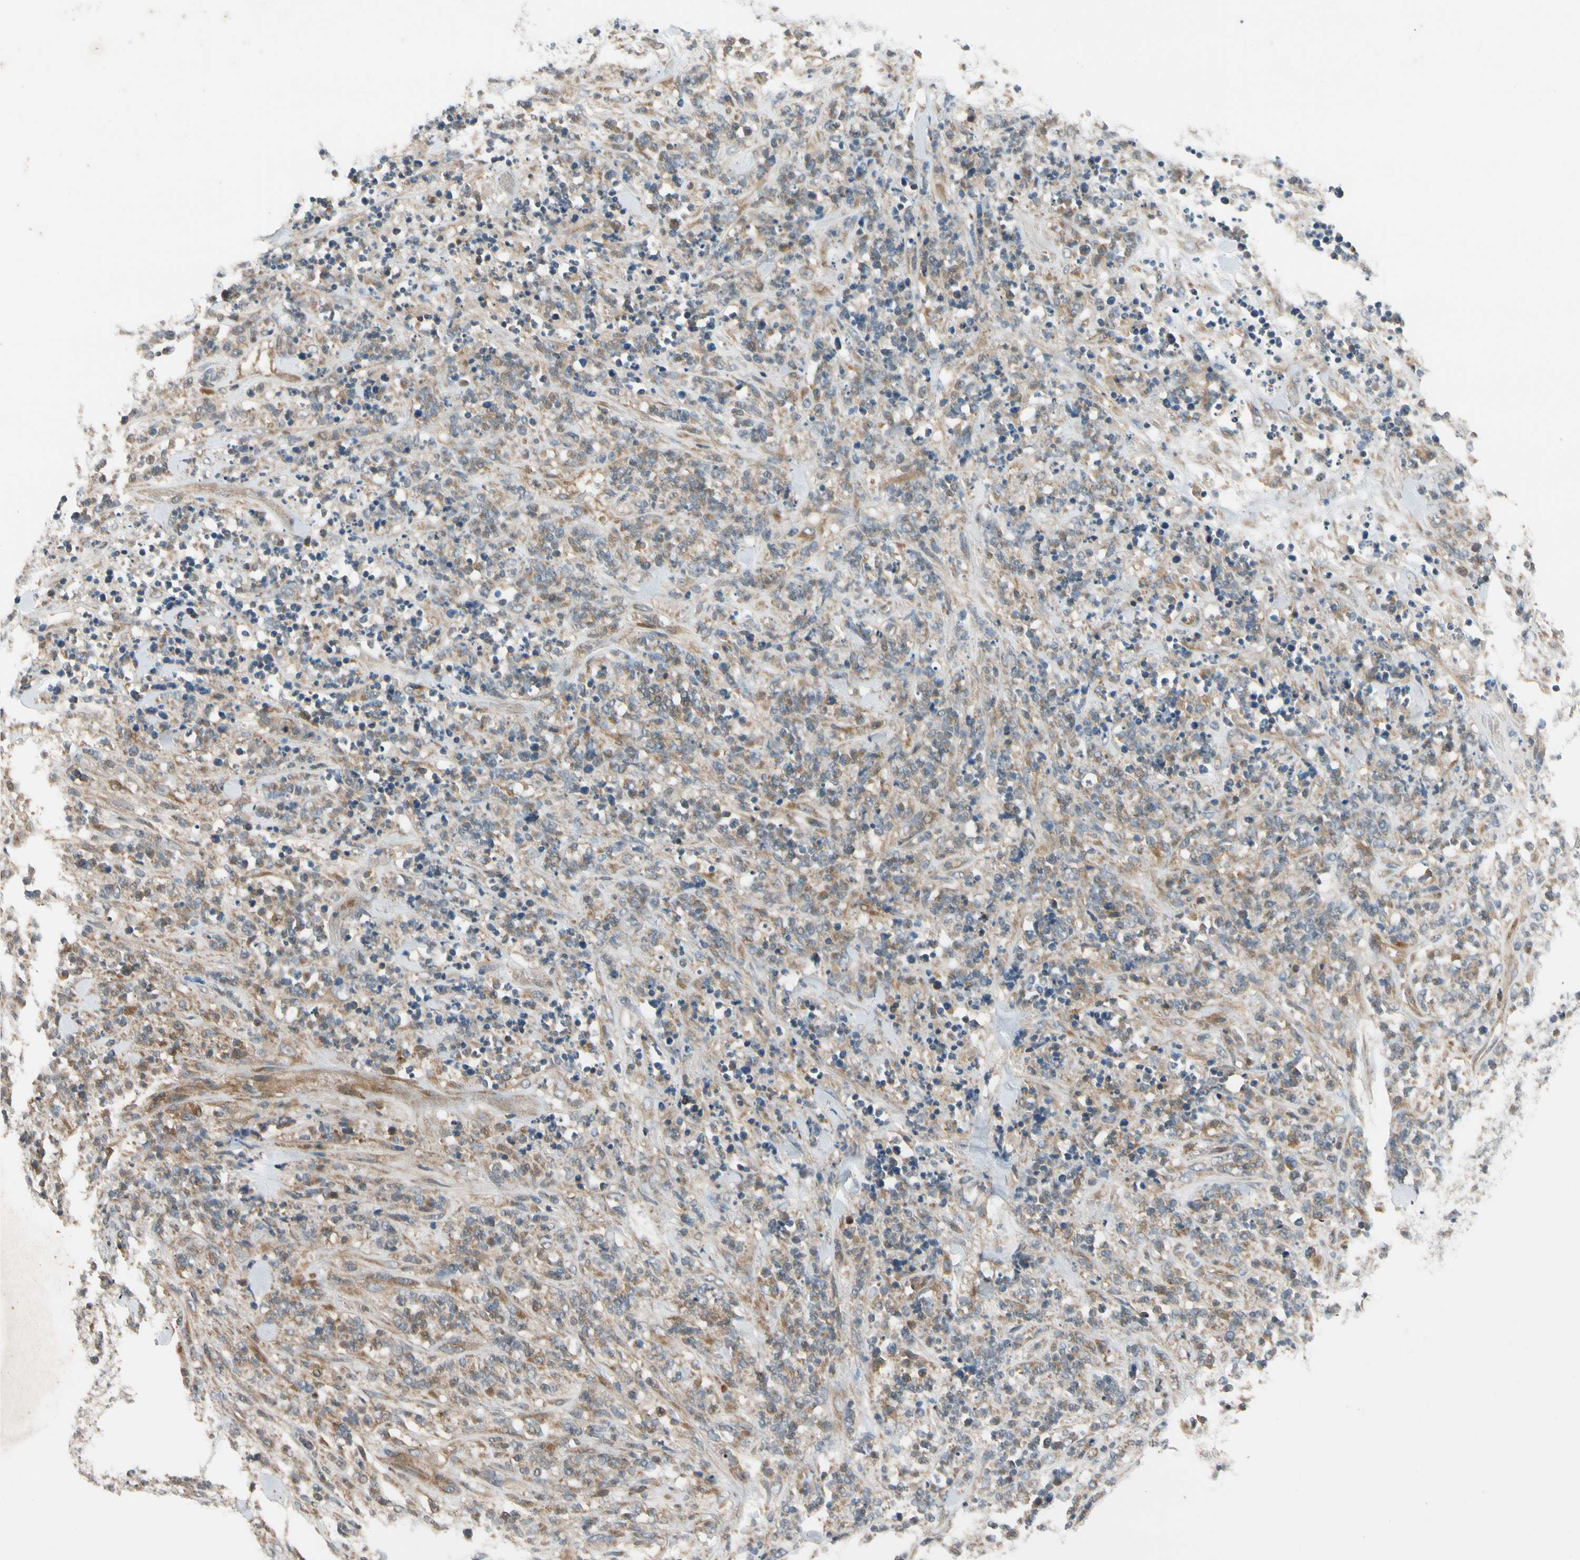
{"staining": {"intensity": "weak", "quantity": "25%-75%", "location": "cytoplasmic/membranous"}, "tissue": "lymphoma", "cell_type": "Tumor cells", "image_type": "cancer", "snomed": [{"axis": "morphology", "description": "Malignant lymphoma, non-Hodgkin's type, High grade"}, {"axis": "topography", "description": "Soft tissue"}], "caption": "Protein analysis of lymphoma tissue displays weak cytoplasmic/membranous positivity in approximately 25%-75% of tumor cells. Ihc stains the protein in brown and the nuclei are stained blue.", "gene": "MST1R", "patient": {"sex": "male", "age": 18}}